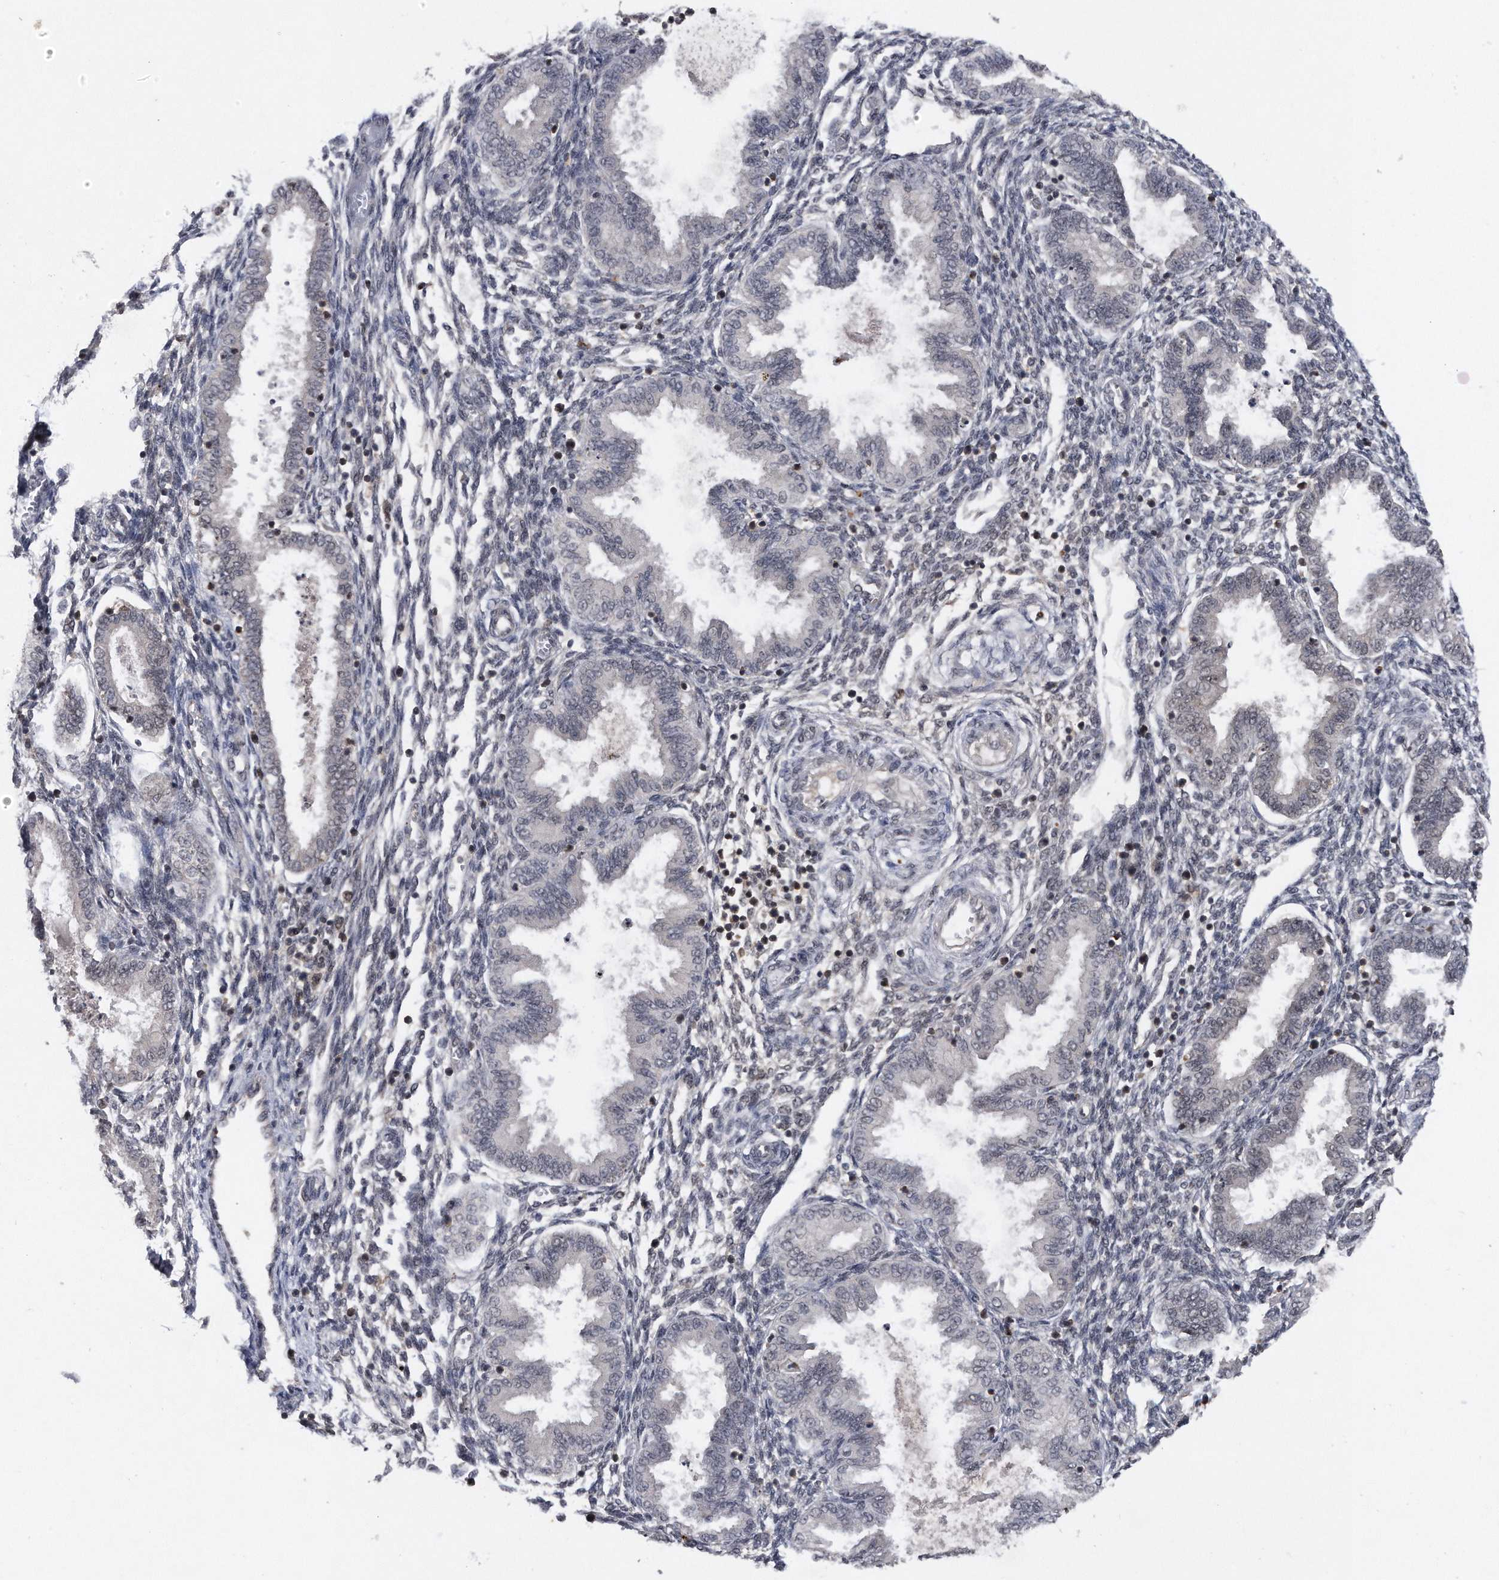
{"staining": {"intensity": "negative", "quantity": "none", "location": "none"}, "tissue": "endometrium", "cell_type": "Cells in endometrial stroma", "image_type": "normal", "snomed": [{"axis": "morphology", "description": "Normal tissue, NOS"}, {"axis": "topography", "description": "Endometrium"}], "caption": "High power microscopy image of an immunohistochemistry (IHC) photomicrograph of unremarkable endometrium, revealing no significant positivity in cells in endometrial stroma.", "gene": "VIRMA", "patient": {"sex": "female", "age": 33}}